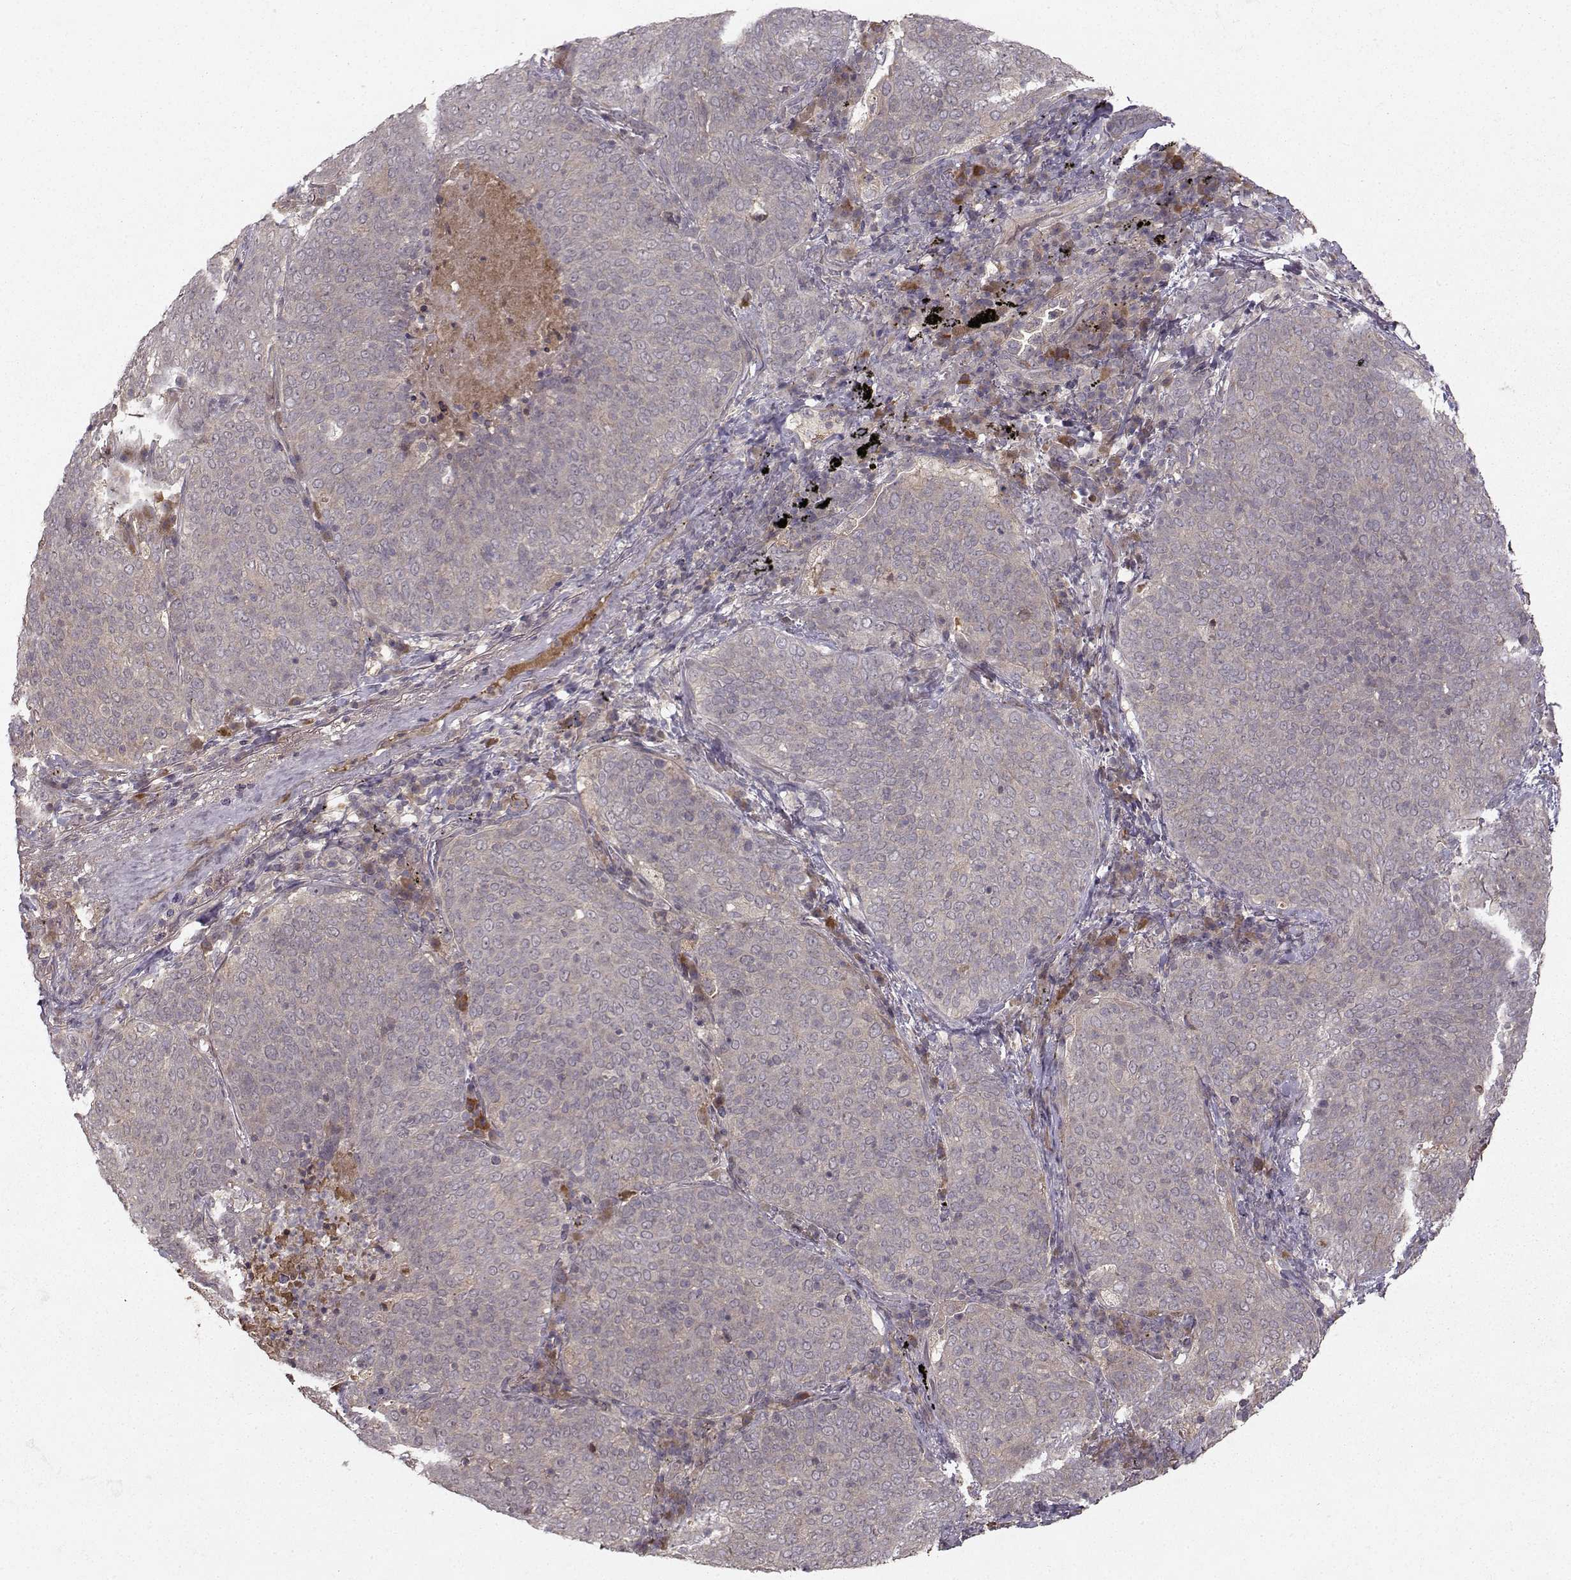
{"staining": {"intensity": "negative", "quantity": "none", "location": "none"}, "tissue": "lung cancer", "cell_type": "Tumor cells", "image_type": "cancer", "snomed": [{"axis": "morphology", "description": "Squamous cell carcinoma, NOS"}, {"axis": "topography", "description": "Lung"}], "caption": "The immunohistochemistry histopathology image has no significant expression in tumor cells of lung cancer (squamous cell carcinoma) tissue. Brightfield microscopy of immunohistochemistry stained with DAB (3,3'-diaminobenzidine) (brown) and hematoxylin (blue), captured at high magnification.", "gene": "WNT6", "patient": {"sex": "male", "age": 82}}